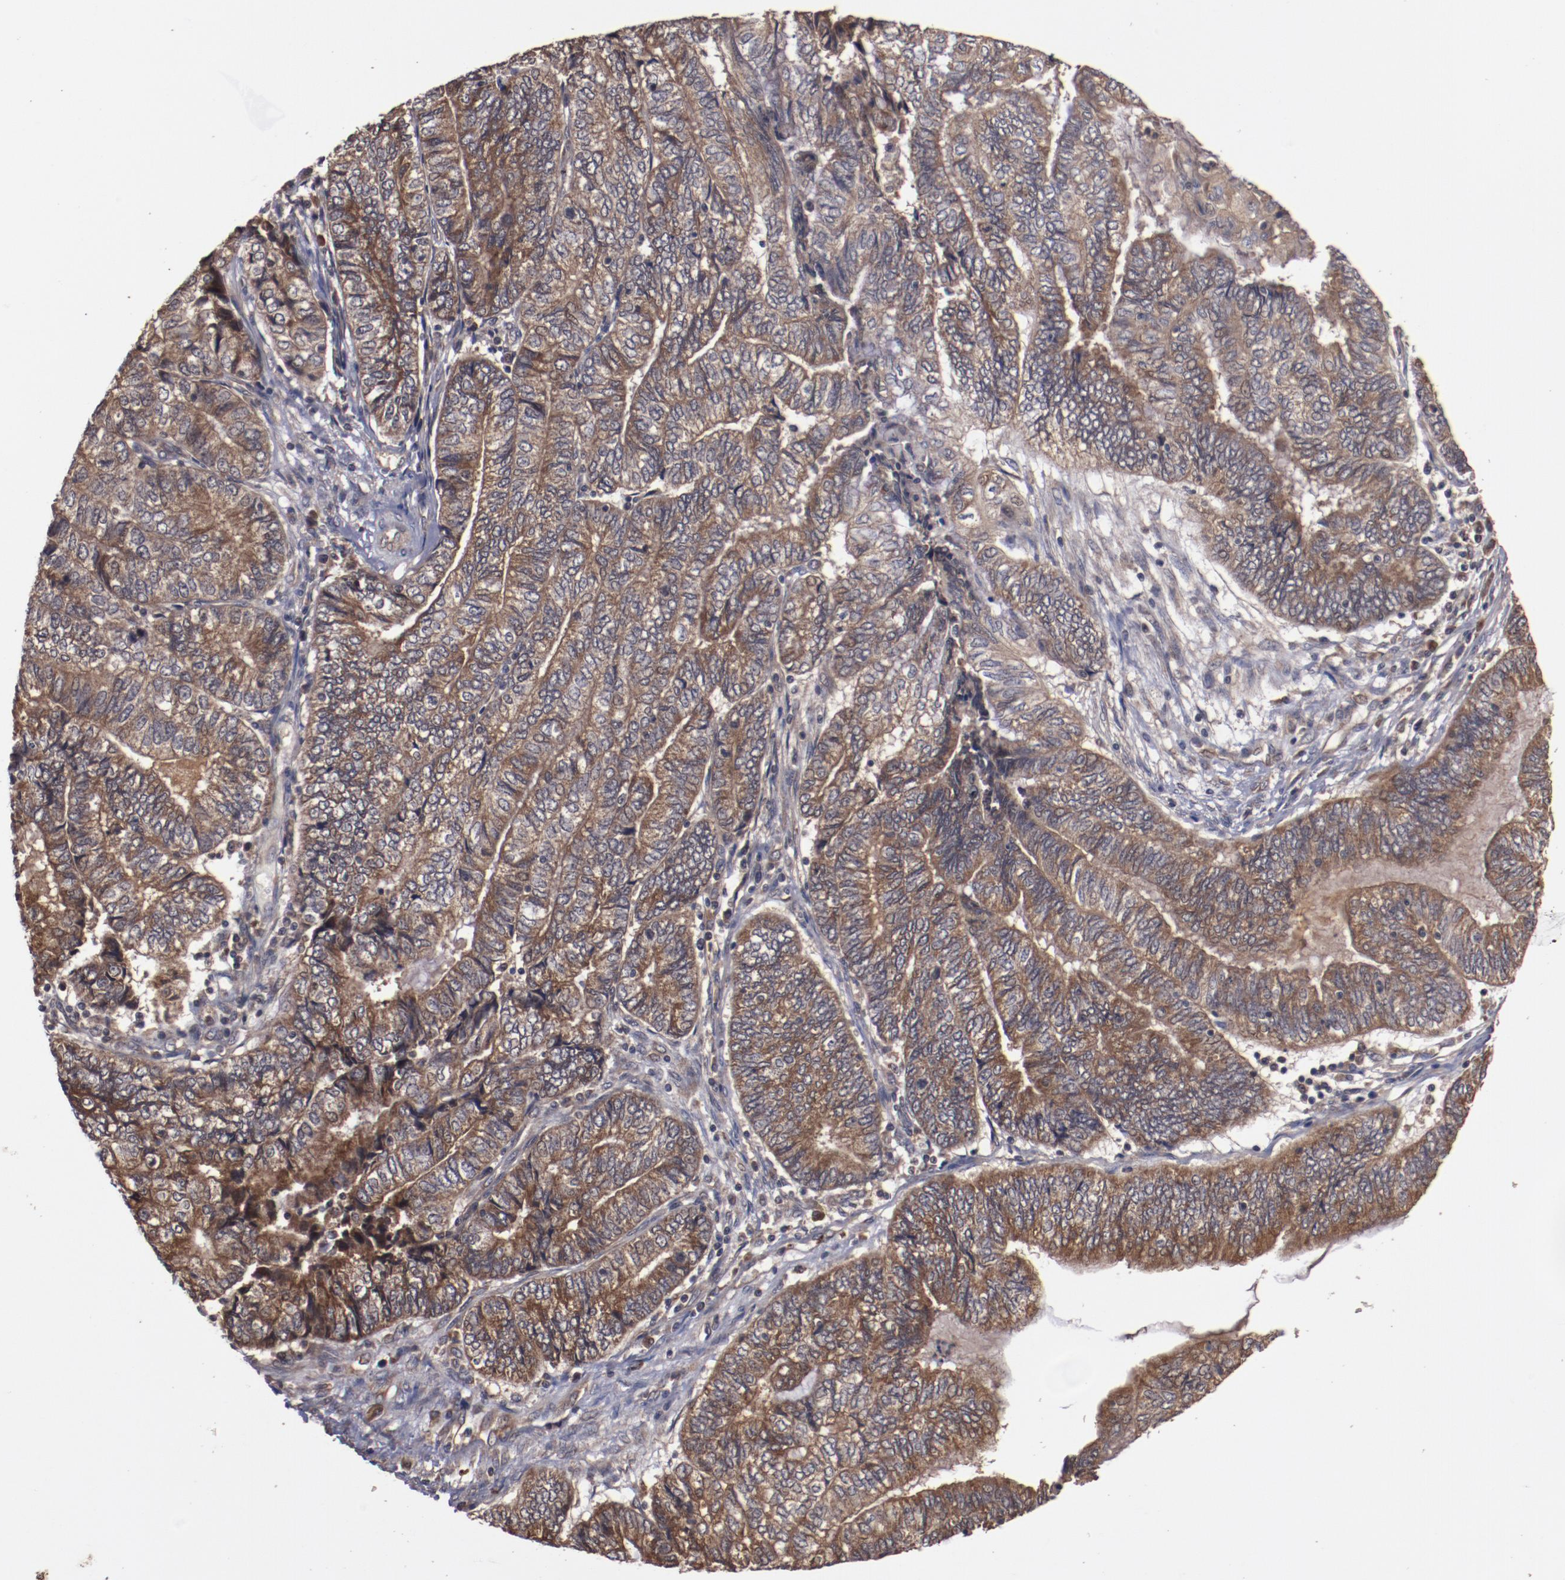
{"staining": {"intensity": "moderate", "quantity": ">75%", "location": "cytoplasmic/membranous"}, "tissue": "endometrial cancer", "cell_type": "Tumor cells", "image_type": "cancer", "snomed": [{"axis": "morphology", "description": "Adenocarcinoma, NOS"}, {"axis": "topography", "description": "Uterus"}, {"axis": "topography", "description": "Endometrium"}], "caption": "This micrograph exhibits IHC staining of endometrial cancer, with medium moderate cytoplasmic/membranous expression in about >75% of tumor cells.", "gene": "TENM1", "patient": {"sex": "female", "age": 70}}